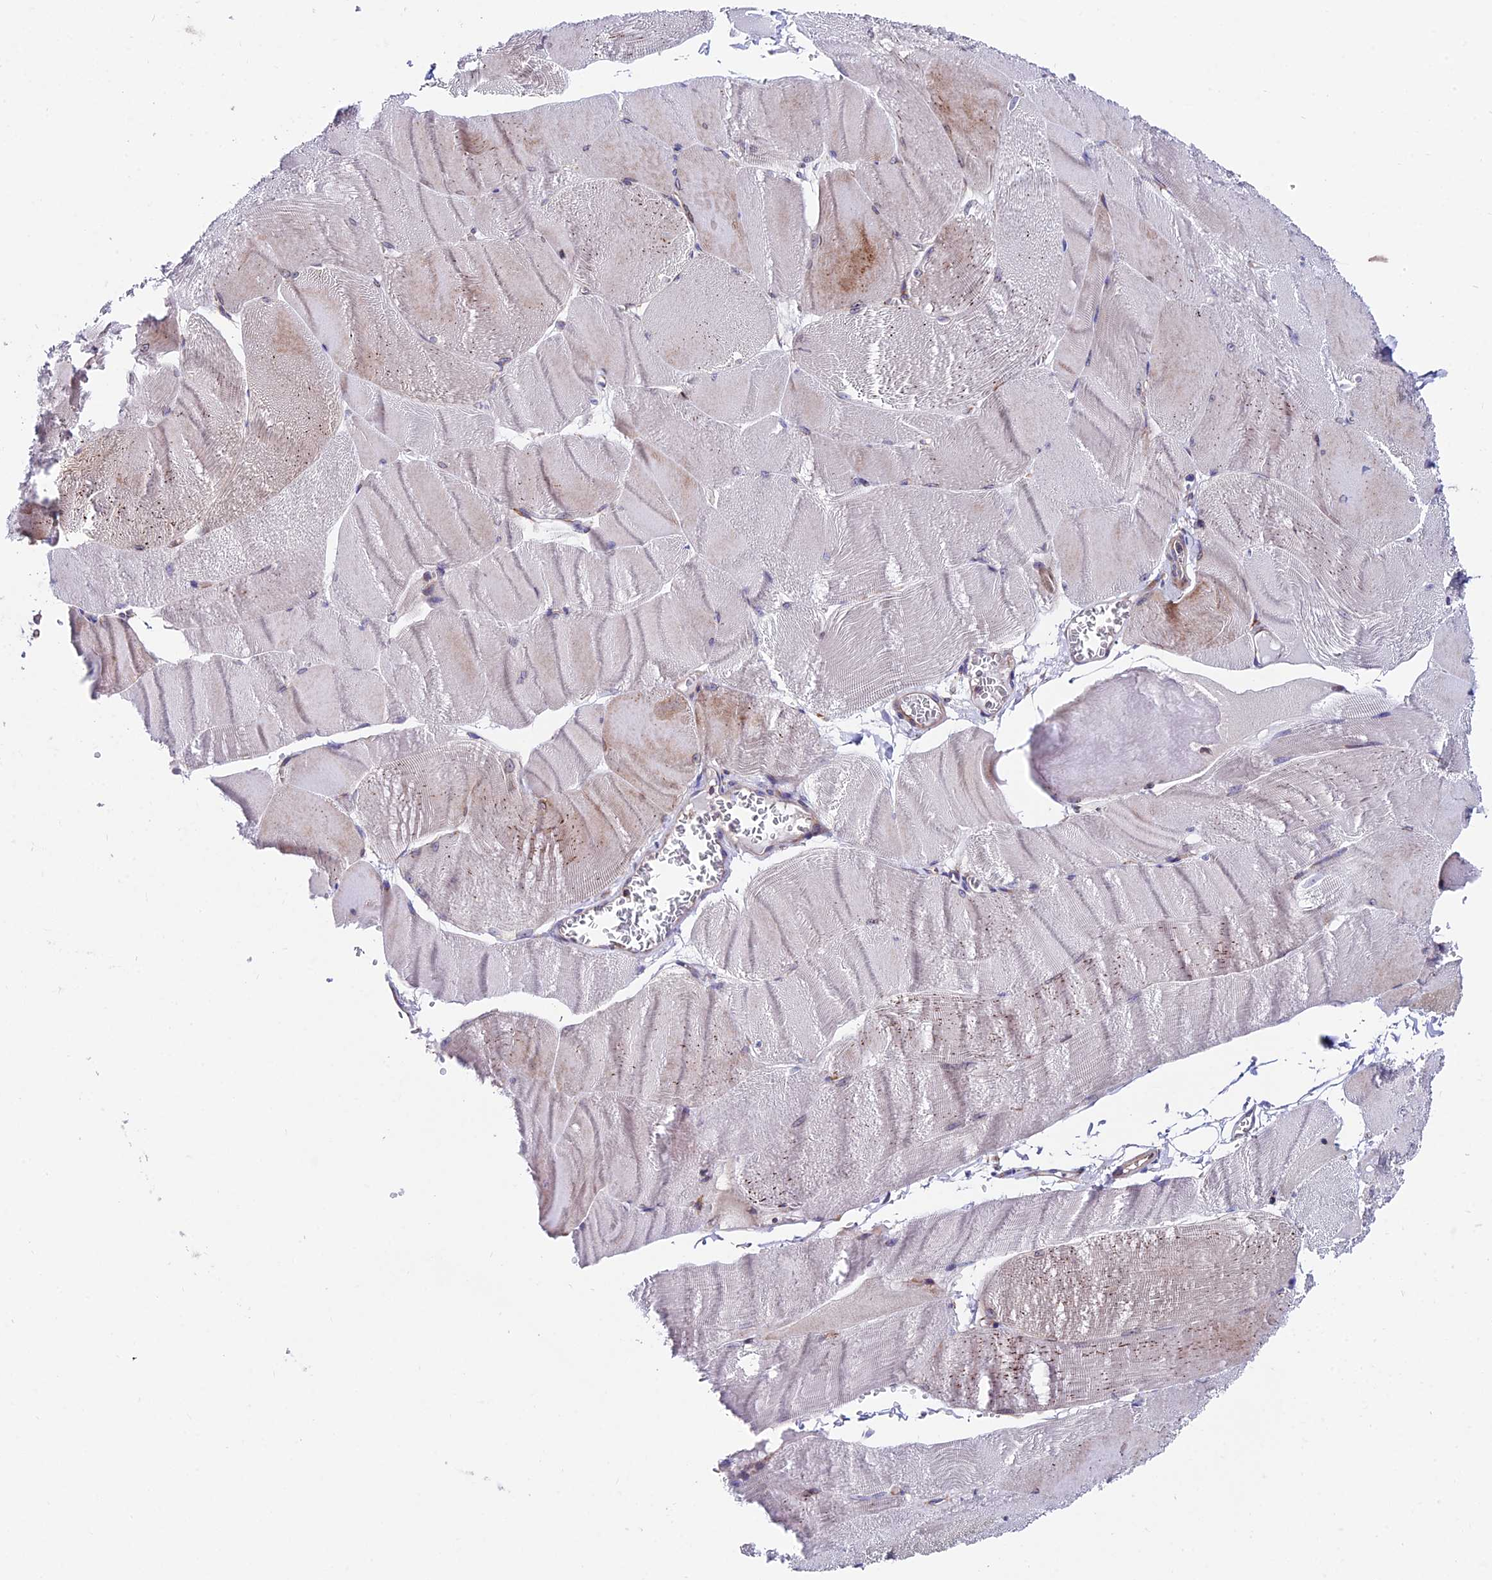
{"staining": {"intensity": "weak", "quantity": "25%-75%", "location": "cytoplasmic/membranous"}, "tissue": "skeletal muscle", "cell_type": "Myocytes", "image_type": "normal", "snomed": [{"axis": "morphology", "description": "Normal tissue, NOS"}, {"axis": "morphology", "description": "Basal cell carcinoma"}, {"axis": "topography", "description": "Skeletal muscle"}], "caption": "Protein analysis of unremarkable skeletal muscle demonstrates weak cytoplasmic/membranous staining in about 25%-75% of myocytes.", "gene": "EIF3K", "patient": {"sex": "female", "age": 64}}